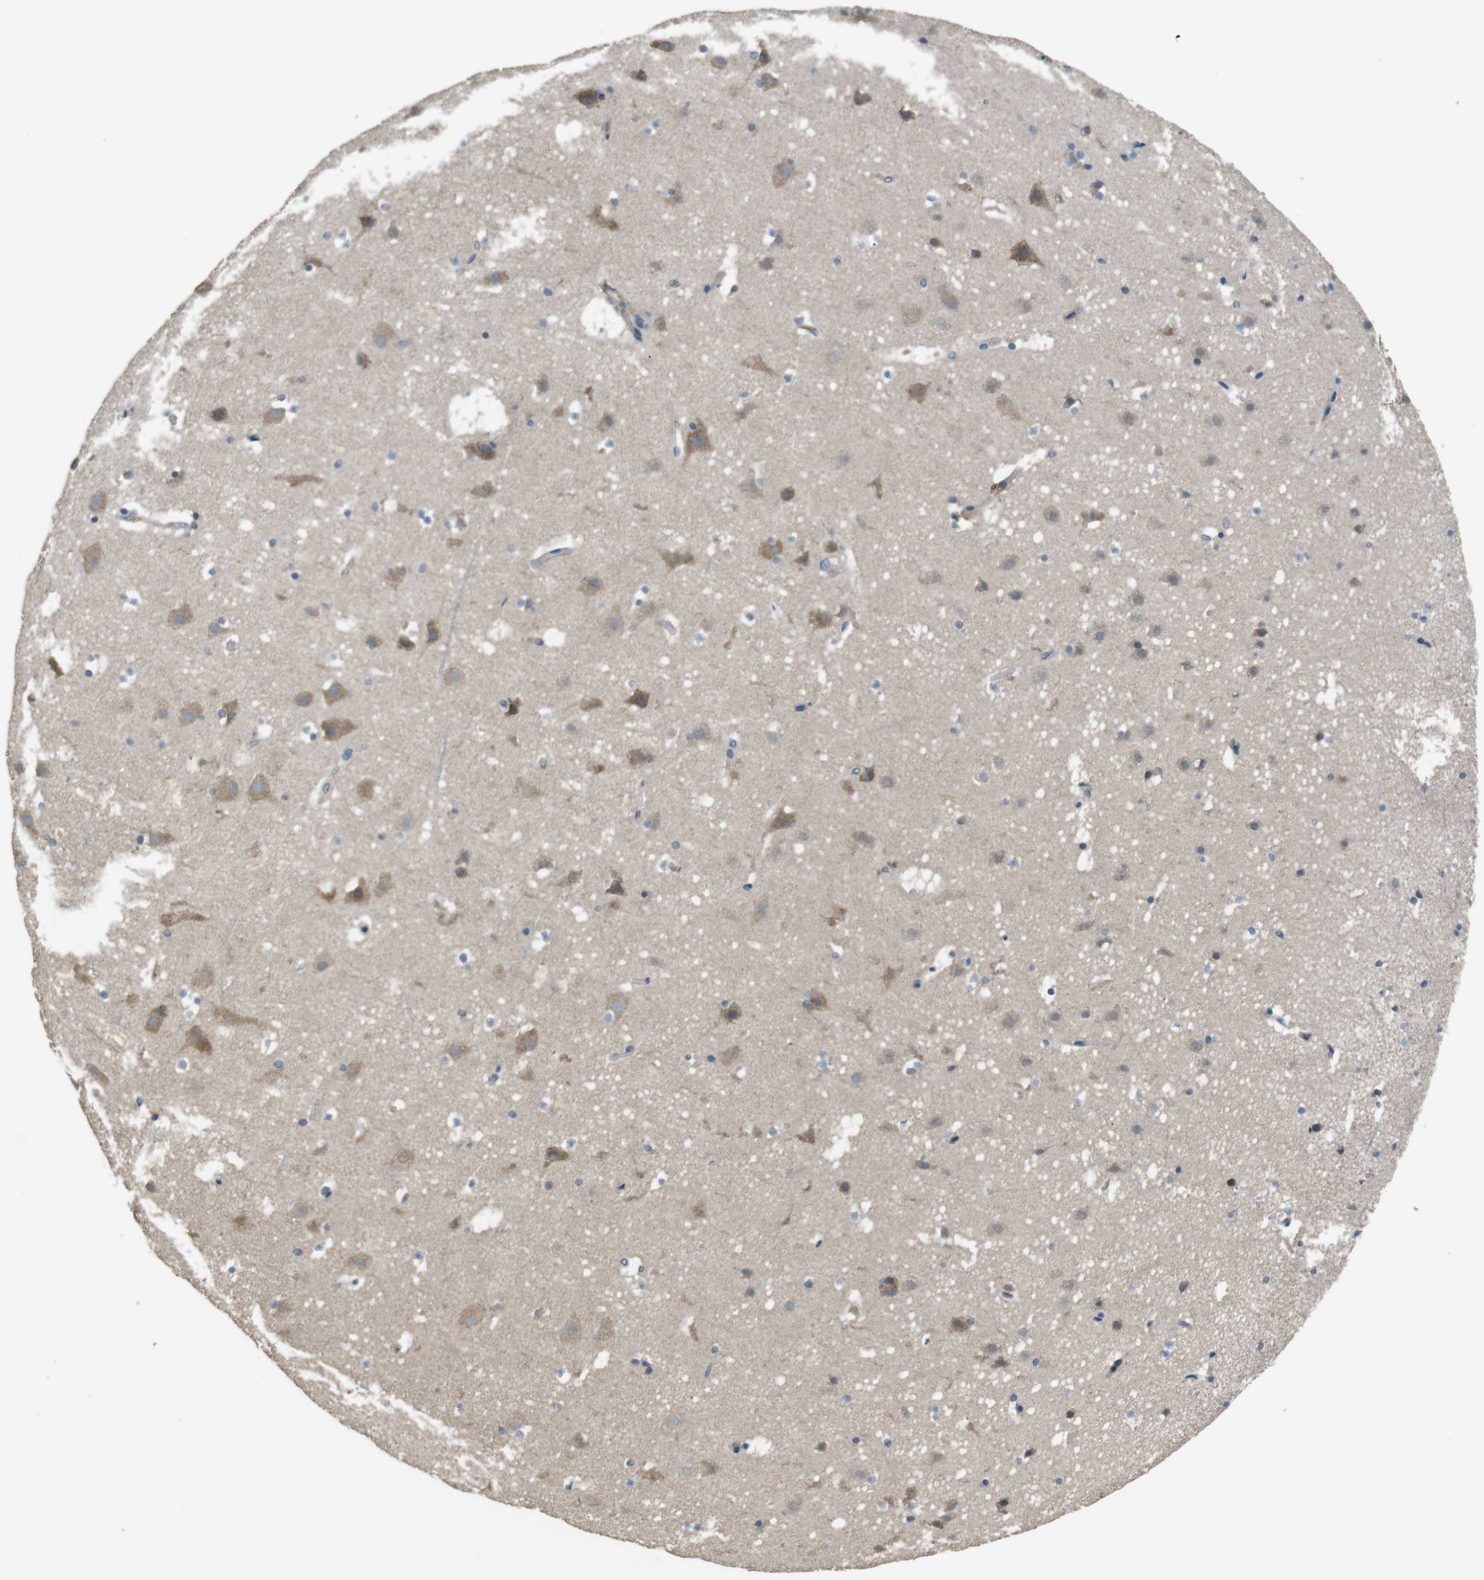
{"staining": {"intensity": "weak", "quantity": "25%-75%", "location": "cytoplasmic/membranous"}, "tissue": "cerebral cortex", "cell_type": "Endothelial cells", "image_type": "normal", "snomed": [{"axis": "morphology", "description": "Normal tissue, NOS"}, {"axis": "topography", "description": "Cerebral cortex"}], "caption": "Immunohistochemistry image of normal human cerebral cortex stained for a protein (brown), which displays low levels of weak cytoplasmic/membranous positivity in about 25%-75% of endothelial cells.", "gene": "FUT2", "patient": {"sex": "male", "age": 45}}